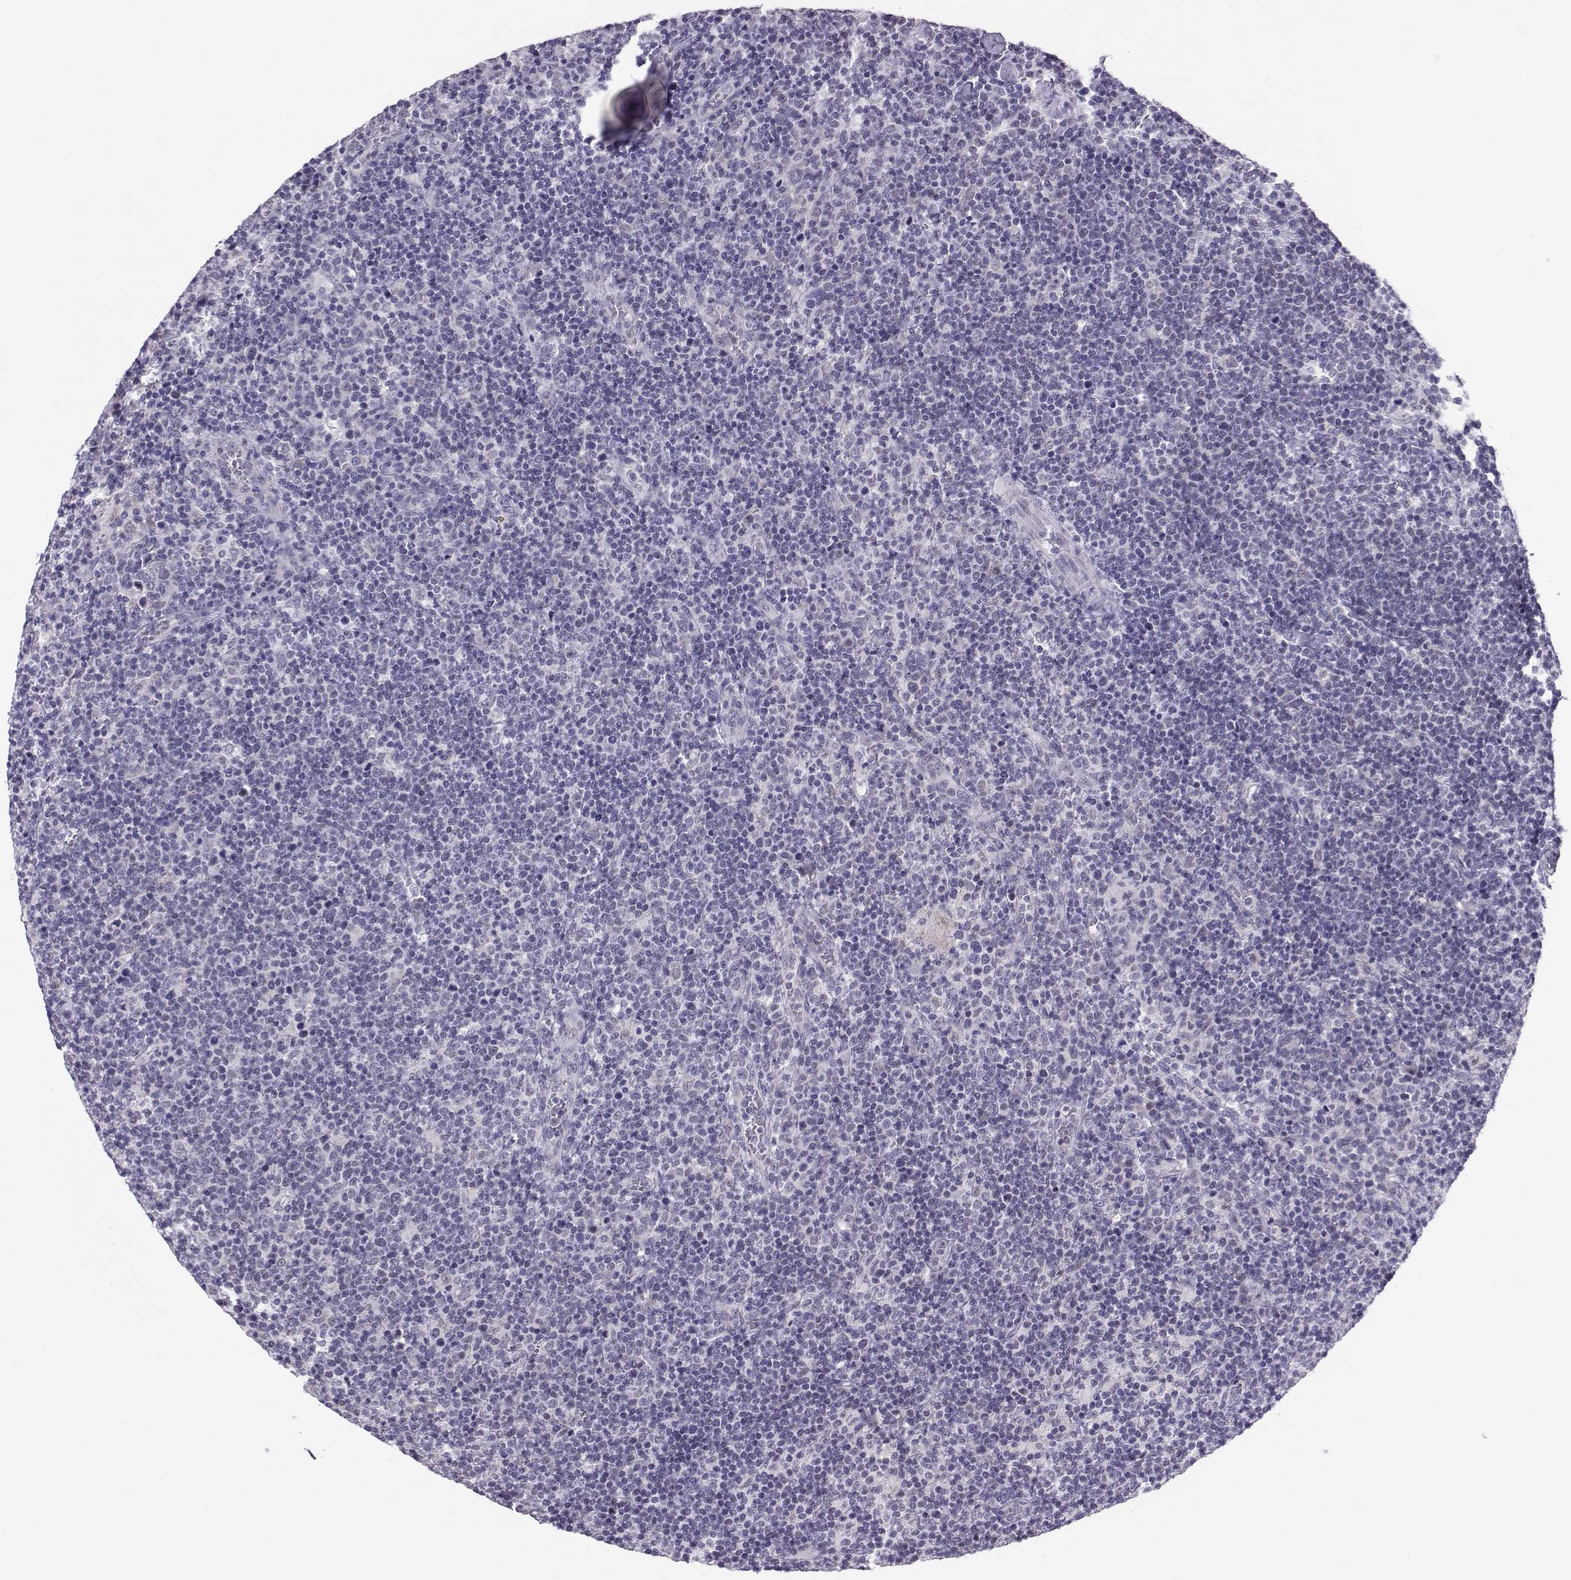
{"staining": {"intensity": "negative", "quantity": "none", "location": "none"}, "tissue": "lymphoma", "cell_type": "Tumor cells", "image_type": "cancer", "snomed": [{"axis": "morphology", "description": "Malignant lymphoma, non-Hodgkin's type, High grade"}, {"axis": "topography", "description": "Lymph node"}], "caption": "A photomicrograph of human malignant lymphoma, non-Hodgkin's type (high-grade) is negative for staining in tumor cells.", "gene": "DNAAF1", "patient": {"sex": "male", "age": 61}}